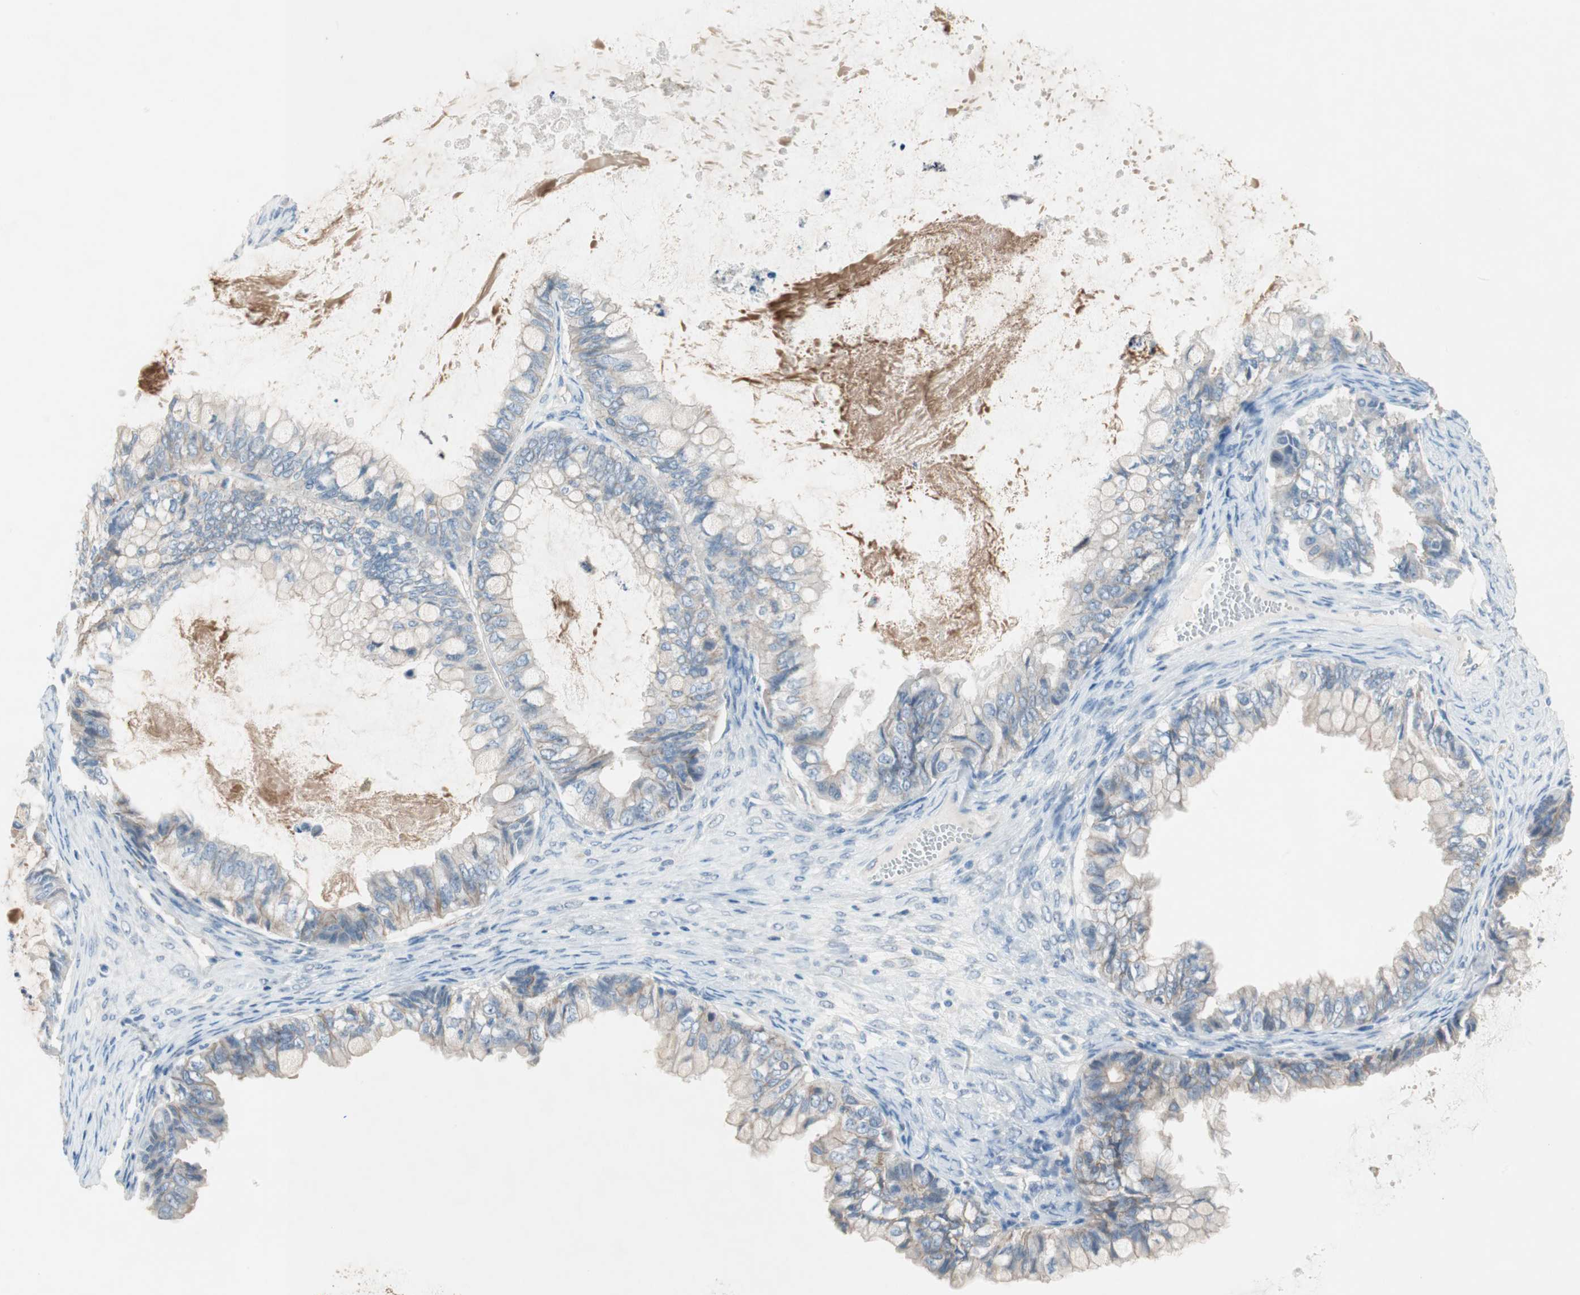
{"staining": {"intensity": "weak", "quantity": "<25%", "location": "cytoplasmic/membranous"}, "tissue": "ovarian cancer", "cell_type": "Tumor cells", "image_type": "cancer", "snomed": [{"axis": "morphology", "description": "Cystadenocarcinoma, mucinous, NOS"}, {"axis": "topography", "description": "Ovary"}], "caption": "Immunohistochemistry image of neoplastic tissue: human ovarian mucinous cystadenocarcinoma stained with DAB exhibits no significant protein expression in tumor cells.", "gene": "GLUL", "patient": {"sex": "female", "age": 80}}